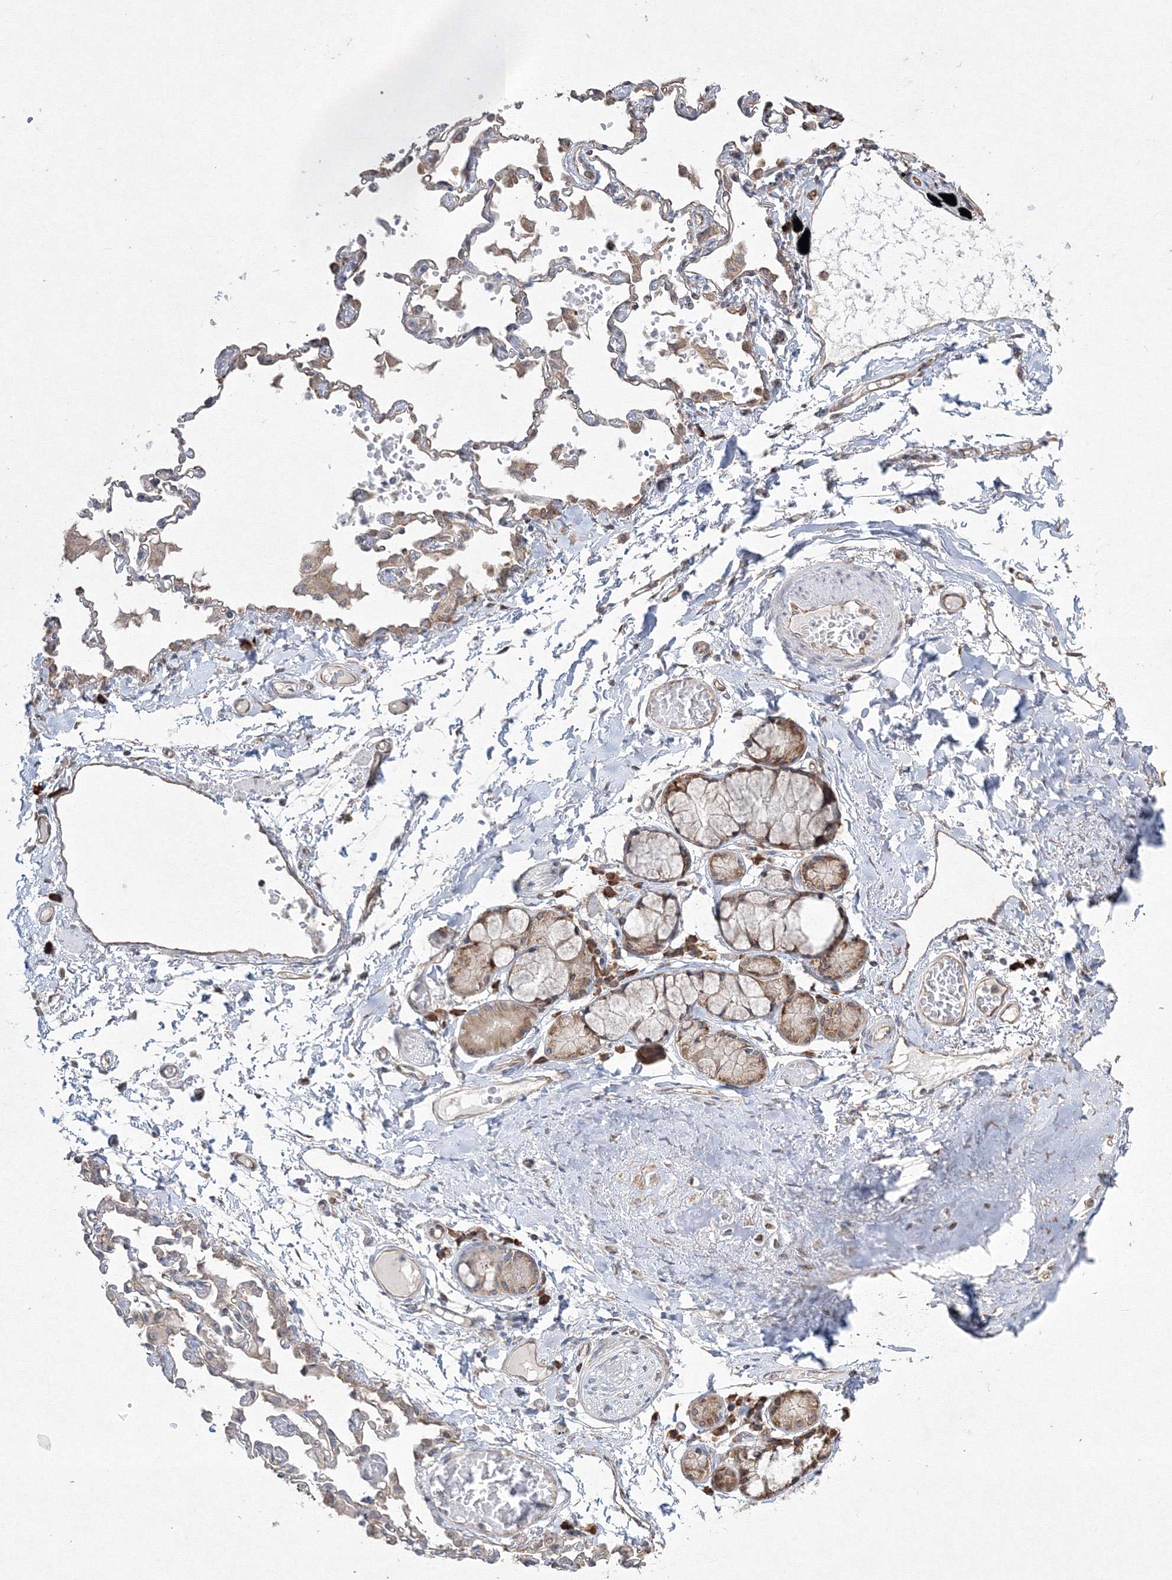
{"staining": {"intensity": "negative", "quantity": "none", "location": "none"}, "tissue": "adipose tissue", "cell_type": "Adipocytes", "image_type": "normal", "snomed": [{"axis": "morphology", "description": "Normal tissue, NOS"}, {"axis": "topography", "description": "Cartilage tissue"}, {"axis": "topography", "description": "Bronchus"}, {"axis": "topography", "description": "Lung"}, {"axis": "topography", "description": "Peripheral nerve tissue"}], "caption": "Adipose tissue was stained to show a protein in brown. There is no significant positivity in adipocytes. The staining is performed using DAB (3,3'-diaminobenzidine) brown chromogen with nuclei counter-stained in using hematoxylin.", "gene": "FBXL8", "patient": {"sex": "female", "age": 49}}